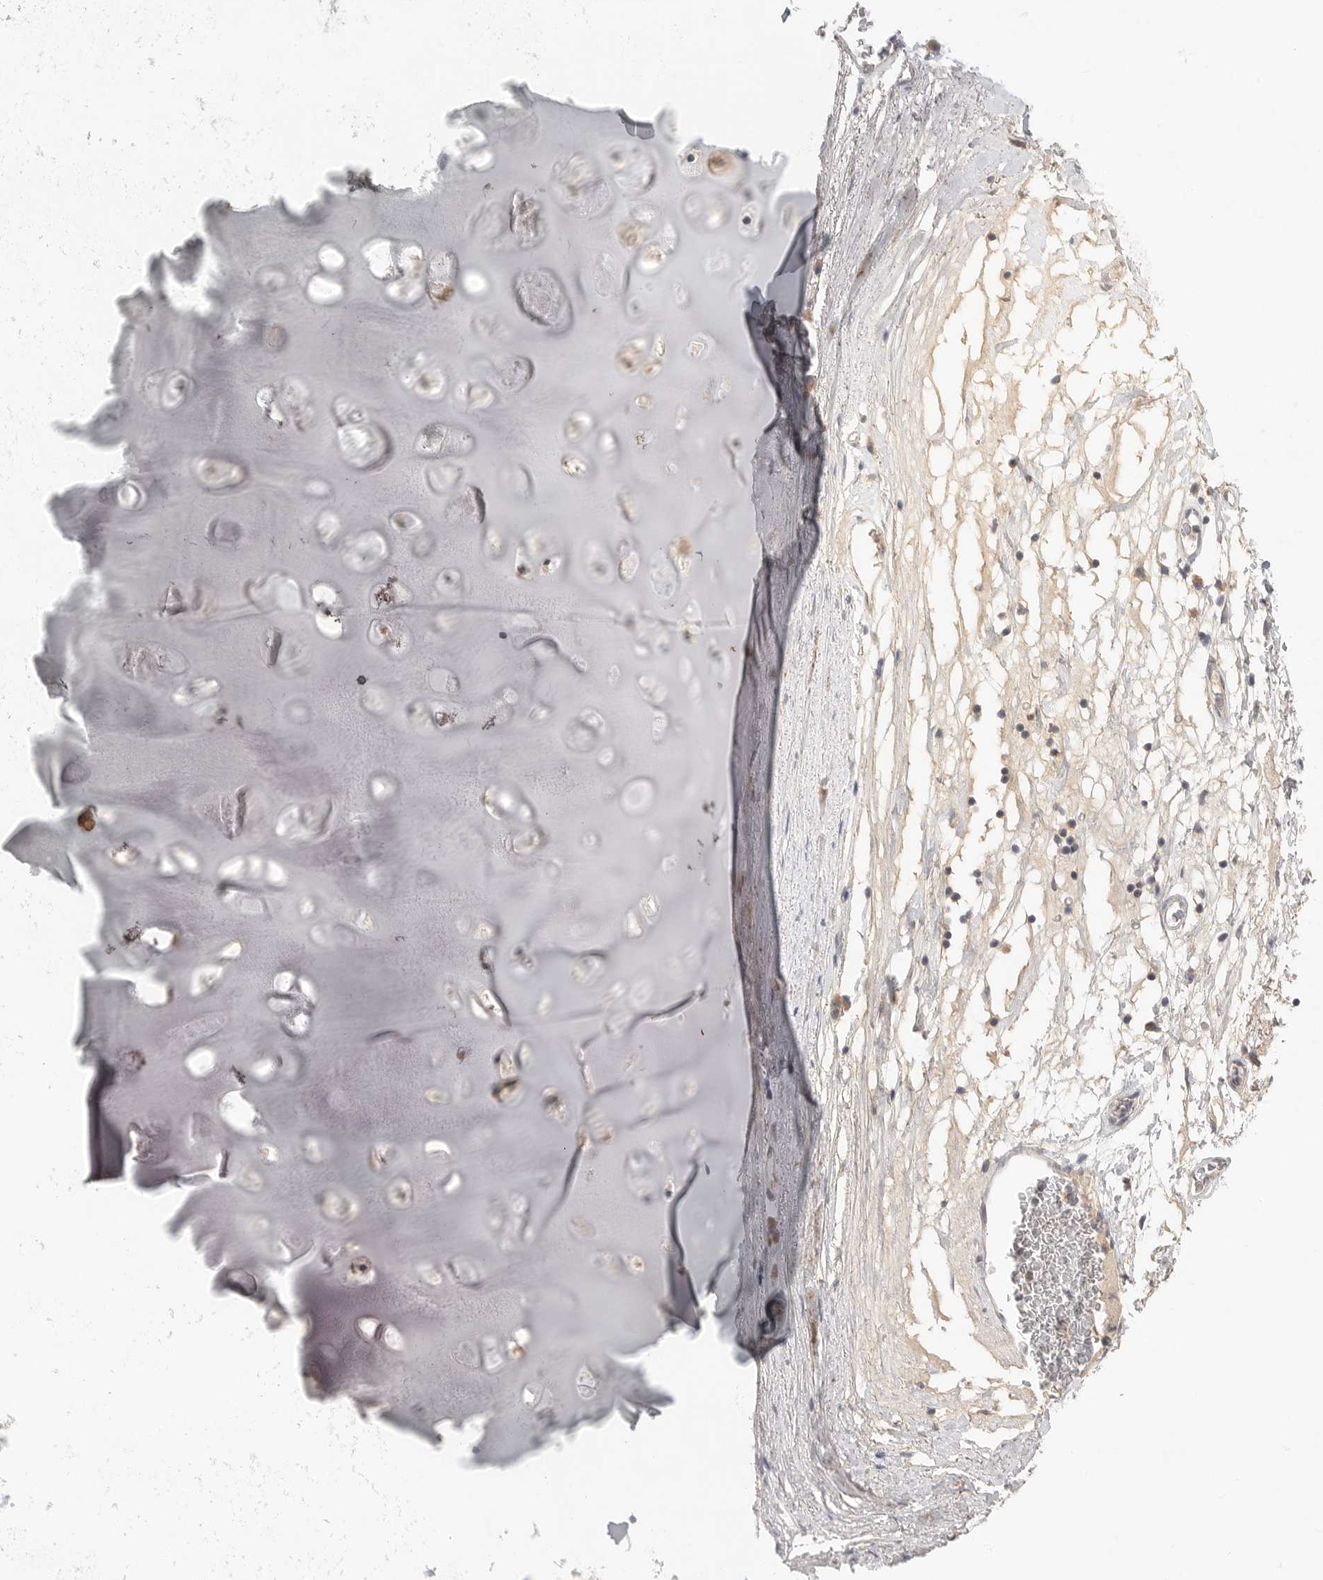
{"staining": {"intensity": "negative", "quantity": "none", "location": "none"}, "tissue": "adipose tissue", "cell_type": "Adipocytes", "image_type": "normal", "snomed": [{"axis": "morphology", "description": "Normal tissue, NOS"}, {"axis": "topography", "description": "Cartilage tissue"}], "caption": "An IHC photomicrograph of normal adipose tissue is shown. There is no staining in adipocytes of adipose tissue. (Immunohistochemistry (ihc), brightfield microscopy, high magnification).", "gene": "HDAC6", "patient": {"sex": "female", "age": 63}}